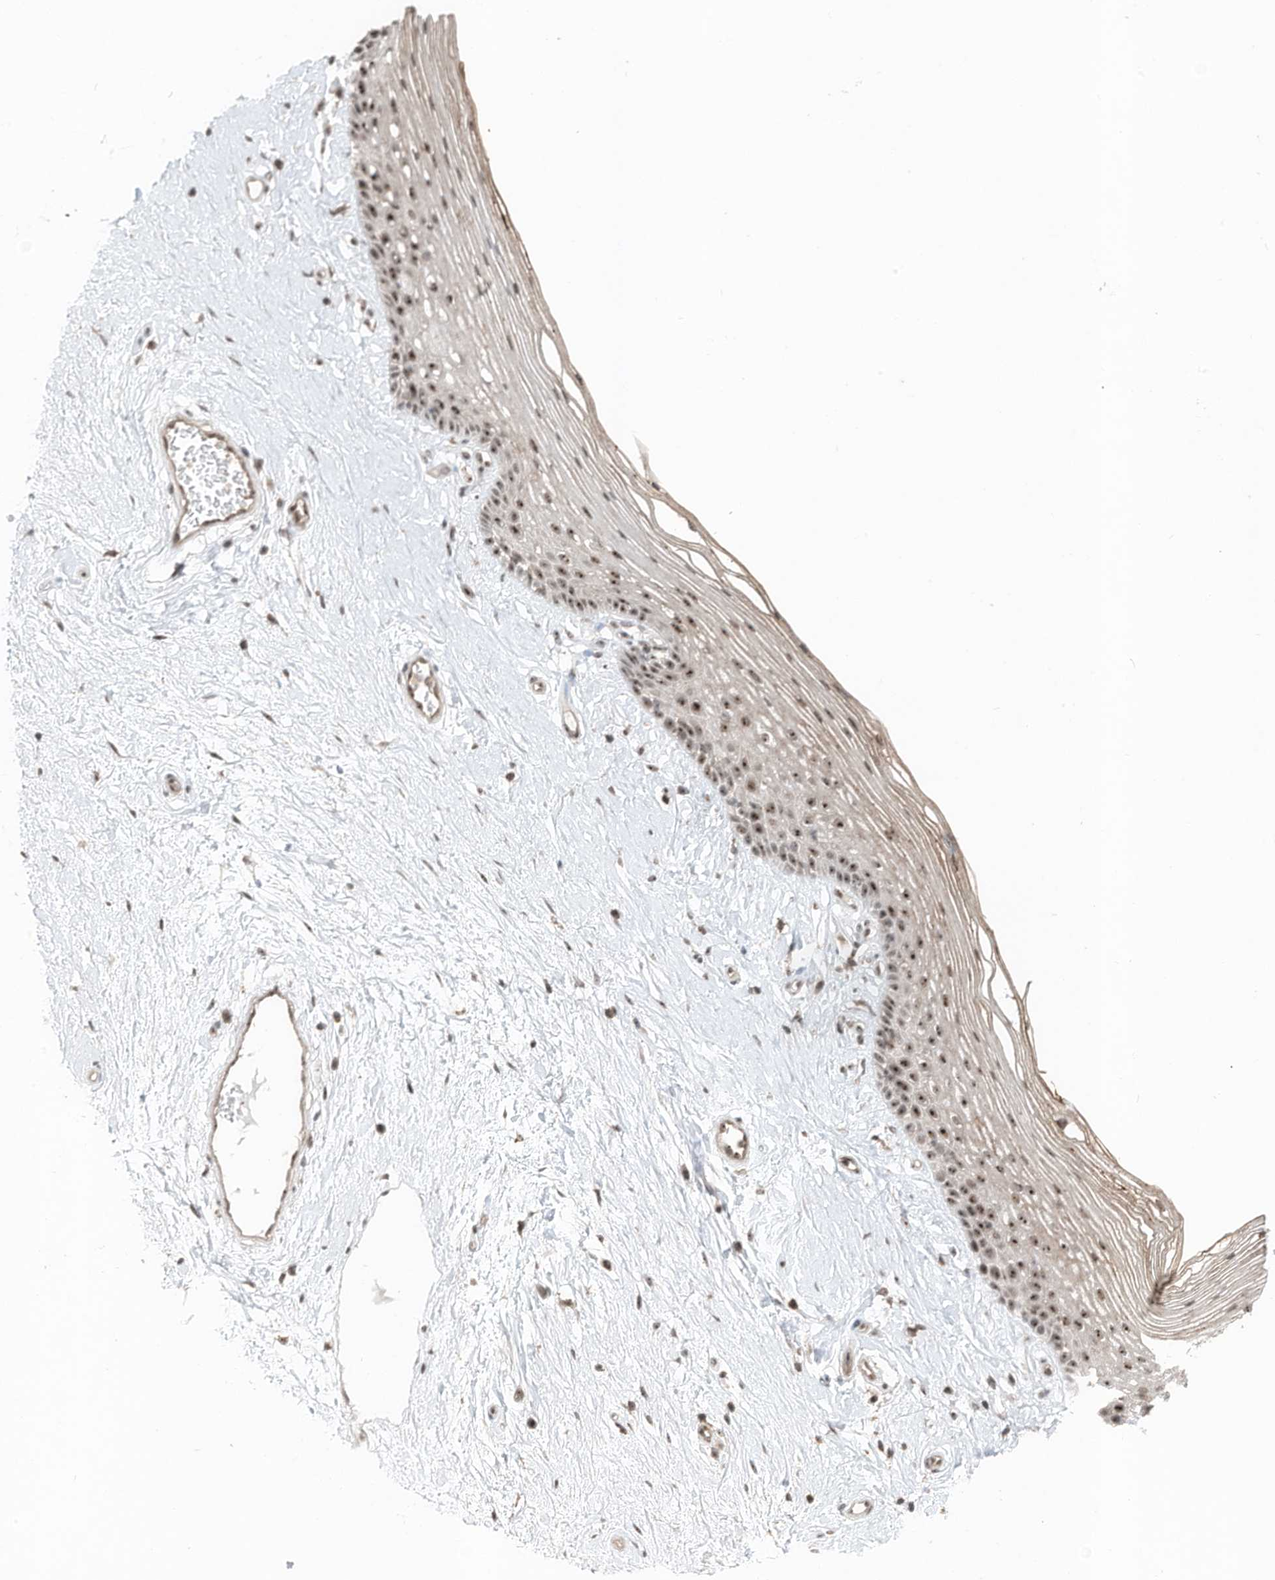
{"staining": {"intensity": "strong", "quantity": "25%-75%", "location": "nuclear"}, "tissue": "vagina", "cell_type": "Squamous epithelial cells", "image_type": "normal", "snomed": [{"axis": "morphology", "description": "Normal tissue, NOS"}, {"axis": "topography", "description": "Vagina"}], "caption": "High-power microscopy captured an immunohistochemistry (IHC) histopathology image of benign vagina, revealing strong nuclear positivity in about 25%-75% of squamous epithelial cells.", "gene": "UTP3", "patient": {"sex": "female", "age": 46}}